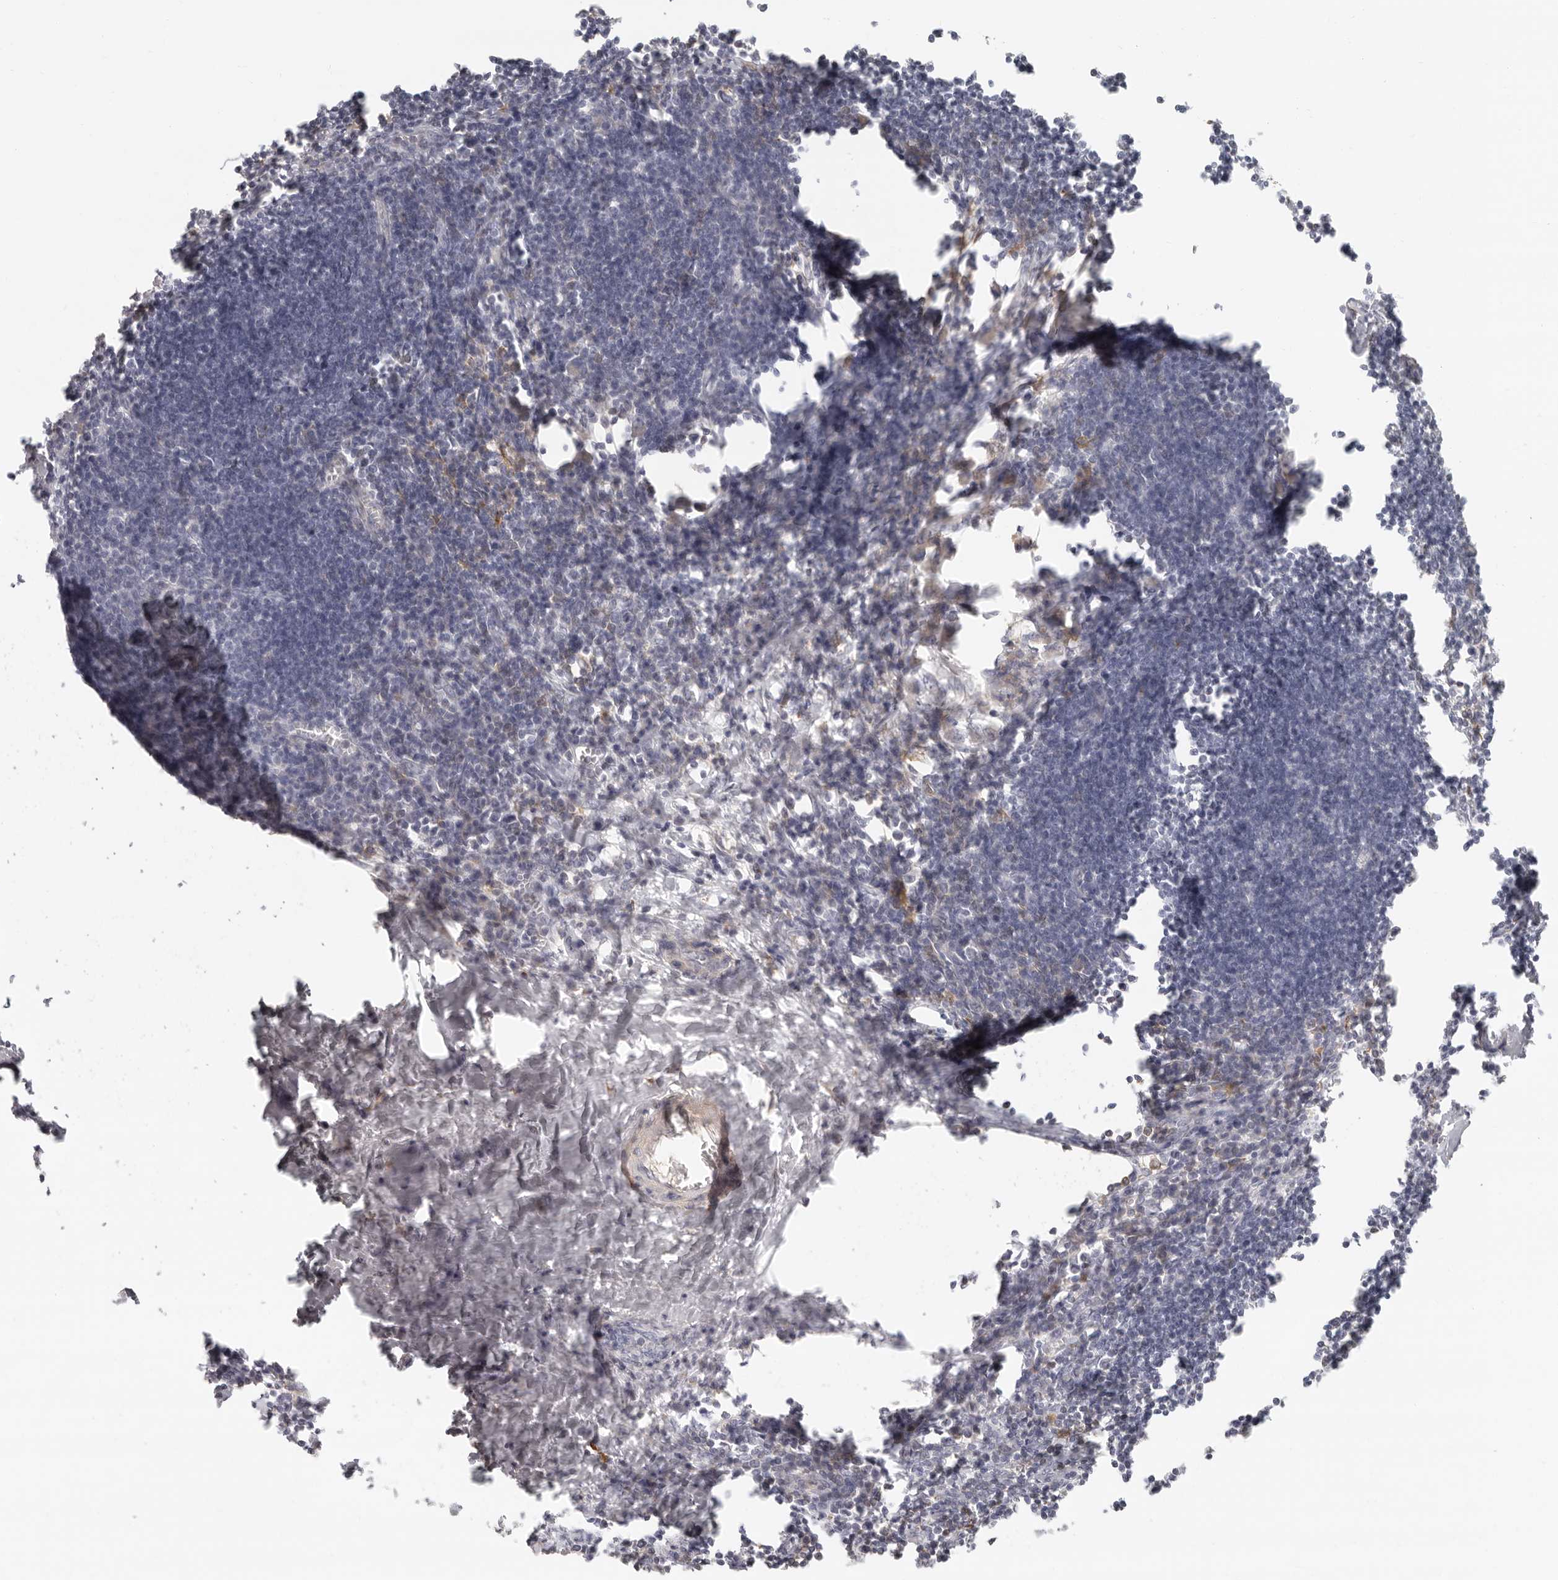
{"staining": {"intensity": "negative", "quantity": "none", "location": "none"}, "tissue": "lymph node", "cell_type": "Germinal center cells", "image_type": "normal", "snomed": [{"axis": "morphology", "description": "Normal tissue, NOS"}, {"axis": "morphology", "description": "Malignant melanoma, Metastatic site"}, {"axis": "topography", "description": "Lymph node"}], "caption": "This histopathology image is of normal lymph node stained with IHC to label a protein in brown with the nuclei are counter-stained blue. There is no expression in germinal center cells. (DAB immunohistochemistry visualized using brightfield microscopy, high magnification).", "gene": "NIBAN1", "patient": {"sex": "male", "age": 41}}